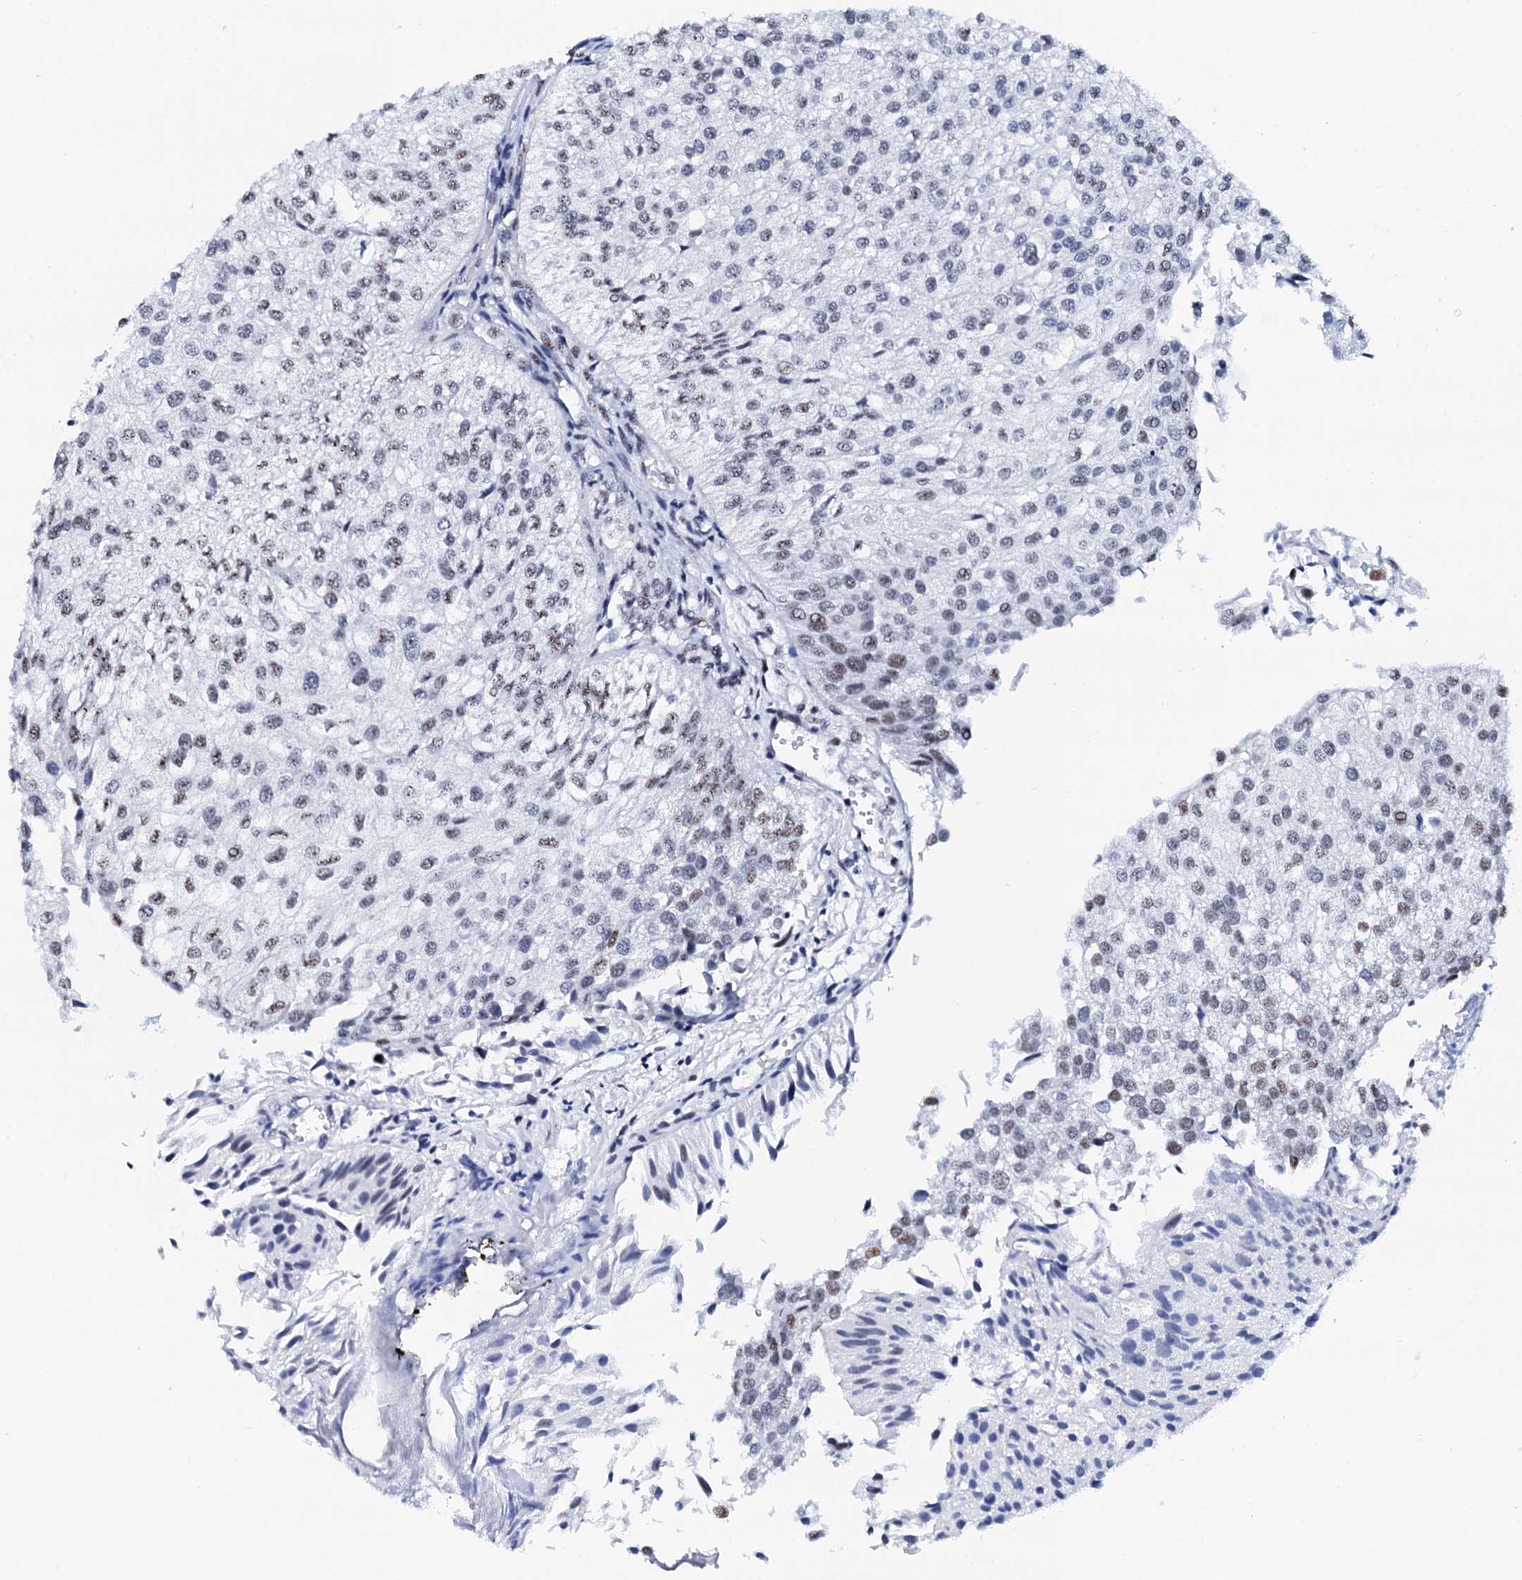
{"staining": {"intensity": "weak", "quantity": "25%-75%", "location": "nuclear"}, "tissue": "urothelial cancer", "cell_type": "Tumor cells", "image_type": "cancer", "snomed": [{"axis": "morphology", "description": "Urothelial carcinoma, Low grade"}, {"axis": "topography", "description": "Urinary bladder"}], "caption": "Urothelial carcinoma (low-grade) stained with DAB immunohistochemistry (IHC) demonstrates low levels of weak nuclear expression in approximately 25%-75% of tumor cells. (IHC, brightfield microscopy, high magnification).", "gene": "NKAPD1", "patient": {"sex": "female", "age": 89}}